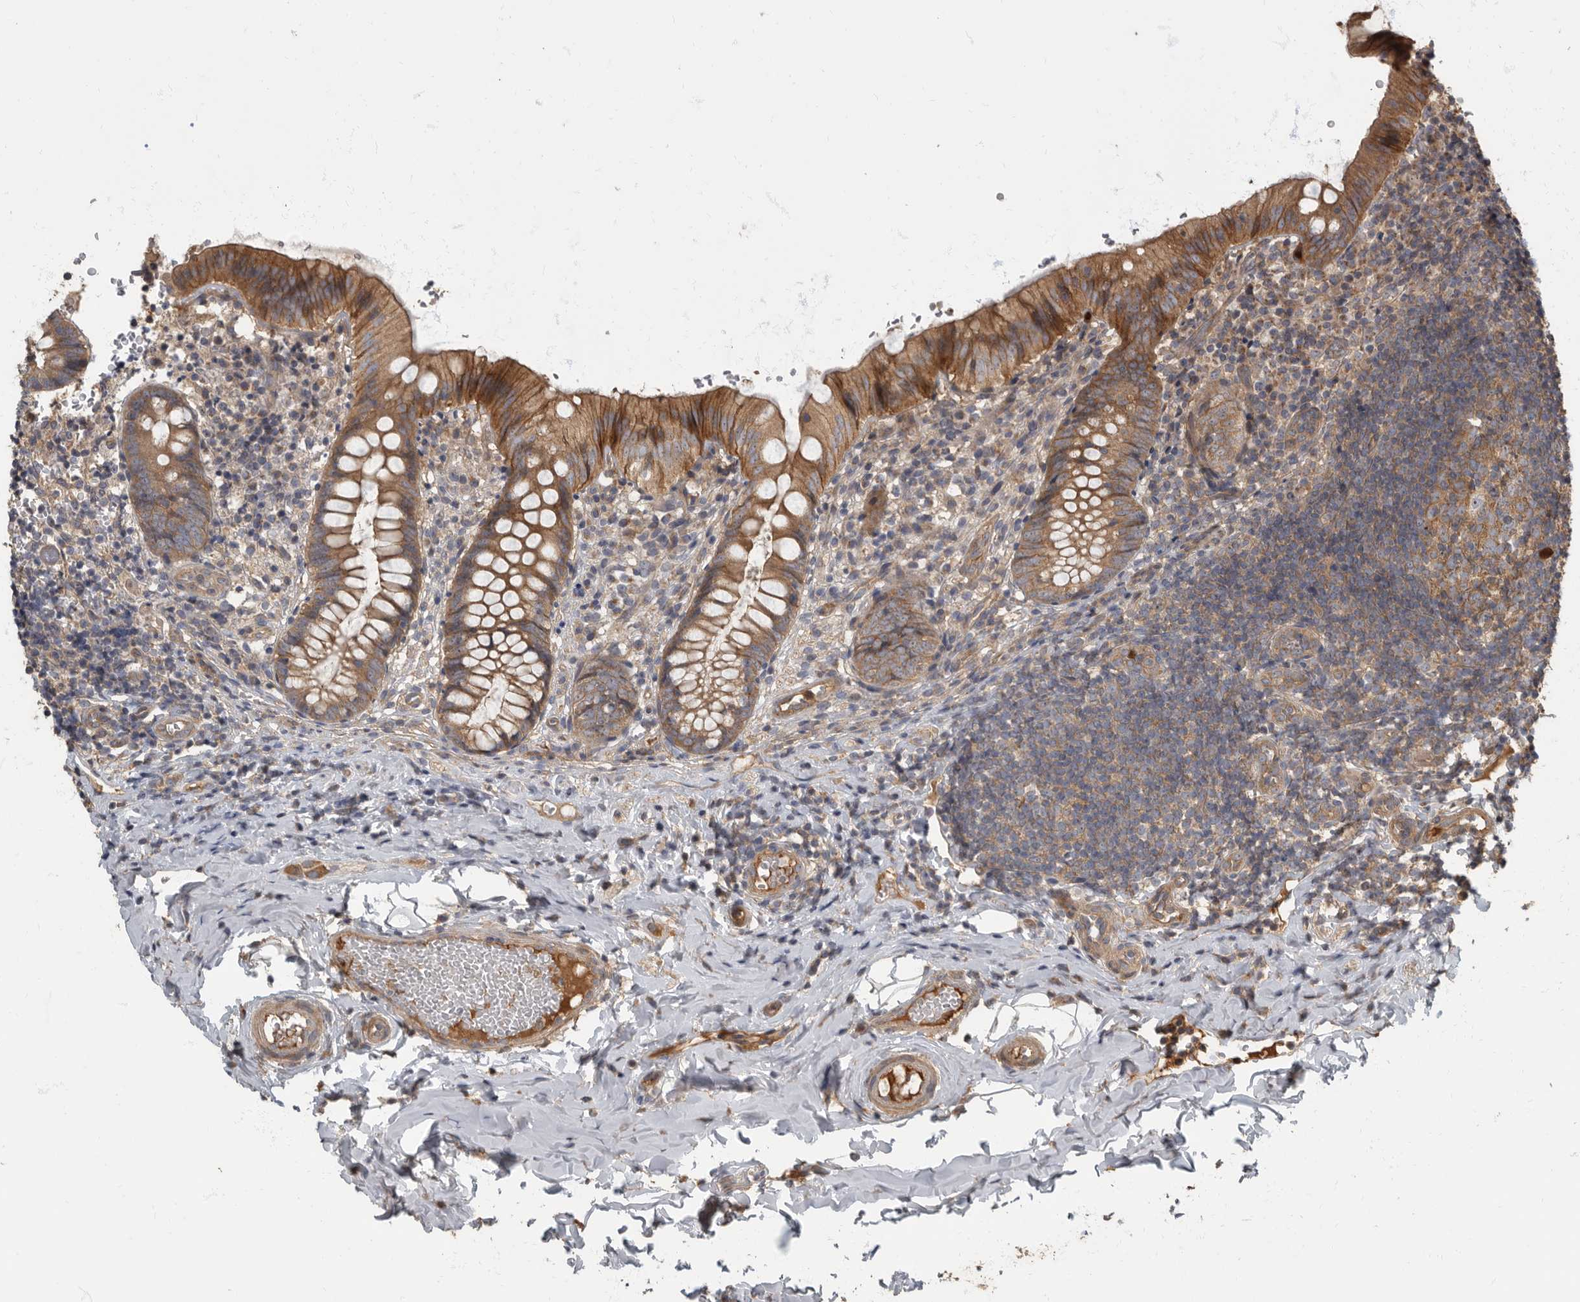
{"staining": {"intensity": "moderate", "quantity": "25%-75%", "location": "cytoplasmic/membranous"}, "tissue": "appendix", "cell_type": "Glandular cells", "image_type": "normal", "snomed": [{"axis": "morphology", "description": "Normal tissue, NOS"}, {"axis": "topography", "description": "Appendix"}], "caption": "Benign appendix displays moderate cytoplasmic/membranous expression in approximately 25%-75% of glandular cells, visualized by immunohistochemistry. The protein is shown in brown color, while the nuclei are stained blue.", "gene": "DAAM1", "patient": {"sex": "male", "age": 8}}